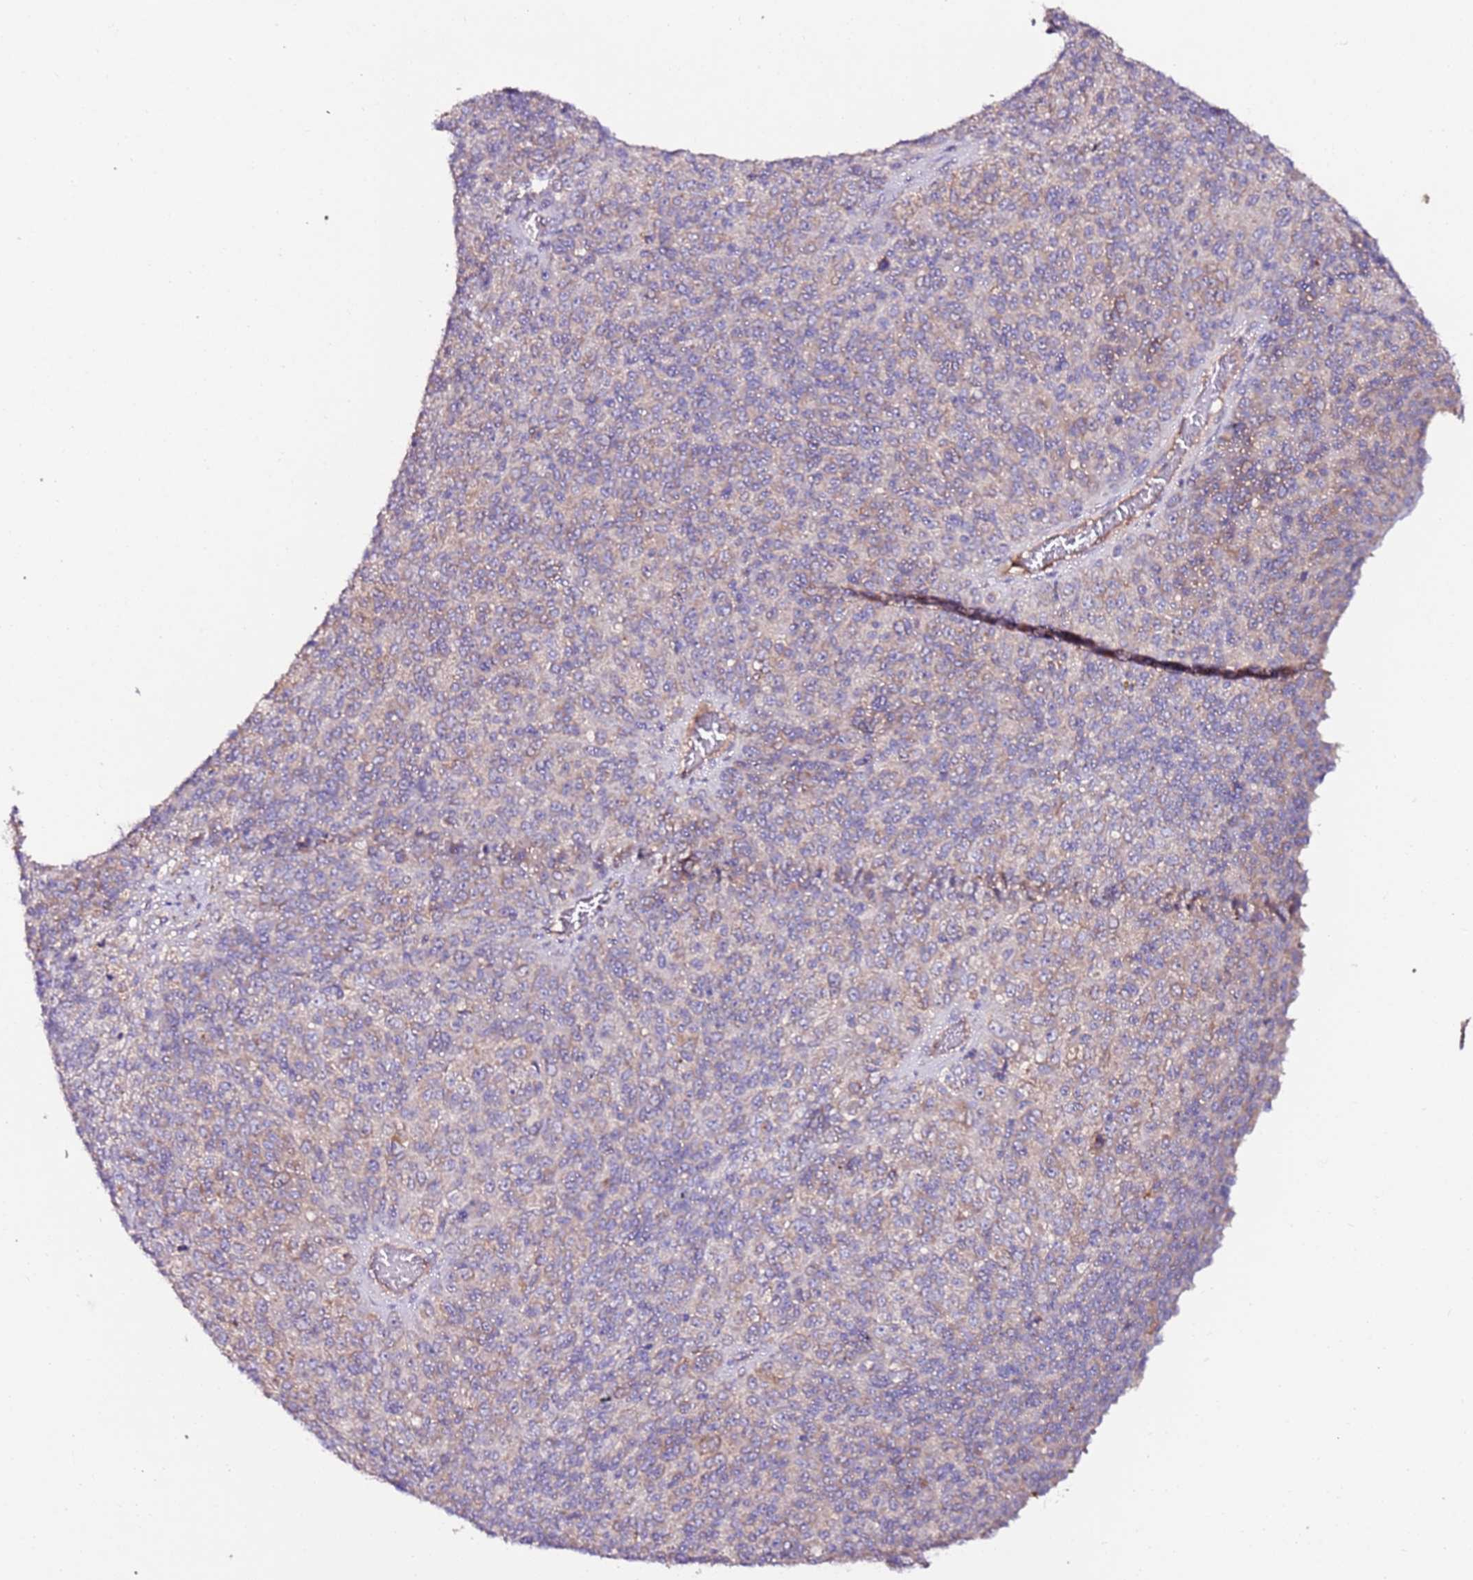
{"staining": {"intensity": "weak", "quantity": "25%-75%", "location": "cytoplasmic/membranous"}, "tissue": "melanoma", "cell_type": "Tumor cells", "image_type": "cancer", "snomed": [{"axis": "morphology", "description": "Malignant melanoma, Metastatic site"}, {"axis": "topography", "description": "Brain"}], "caption": "High-power microscopy captured an IHC micrograph of melanoma, revealing weak cytoplasmic/membranous positivity in about 25%-75% of tumor cells.", "gene": "FLVCR1", "patient": {"sex": "female", "age": 56}}